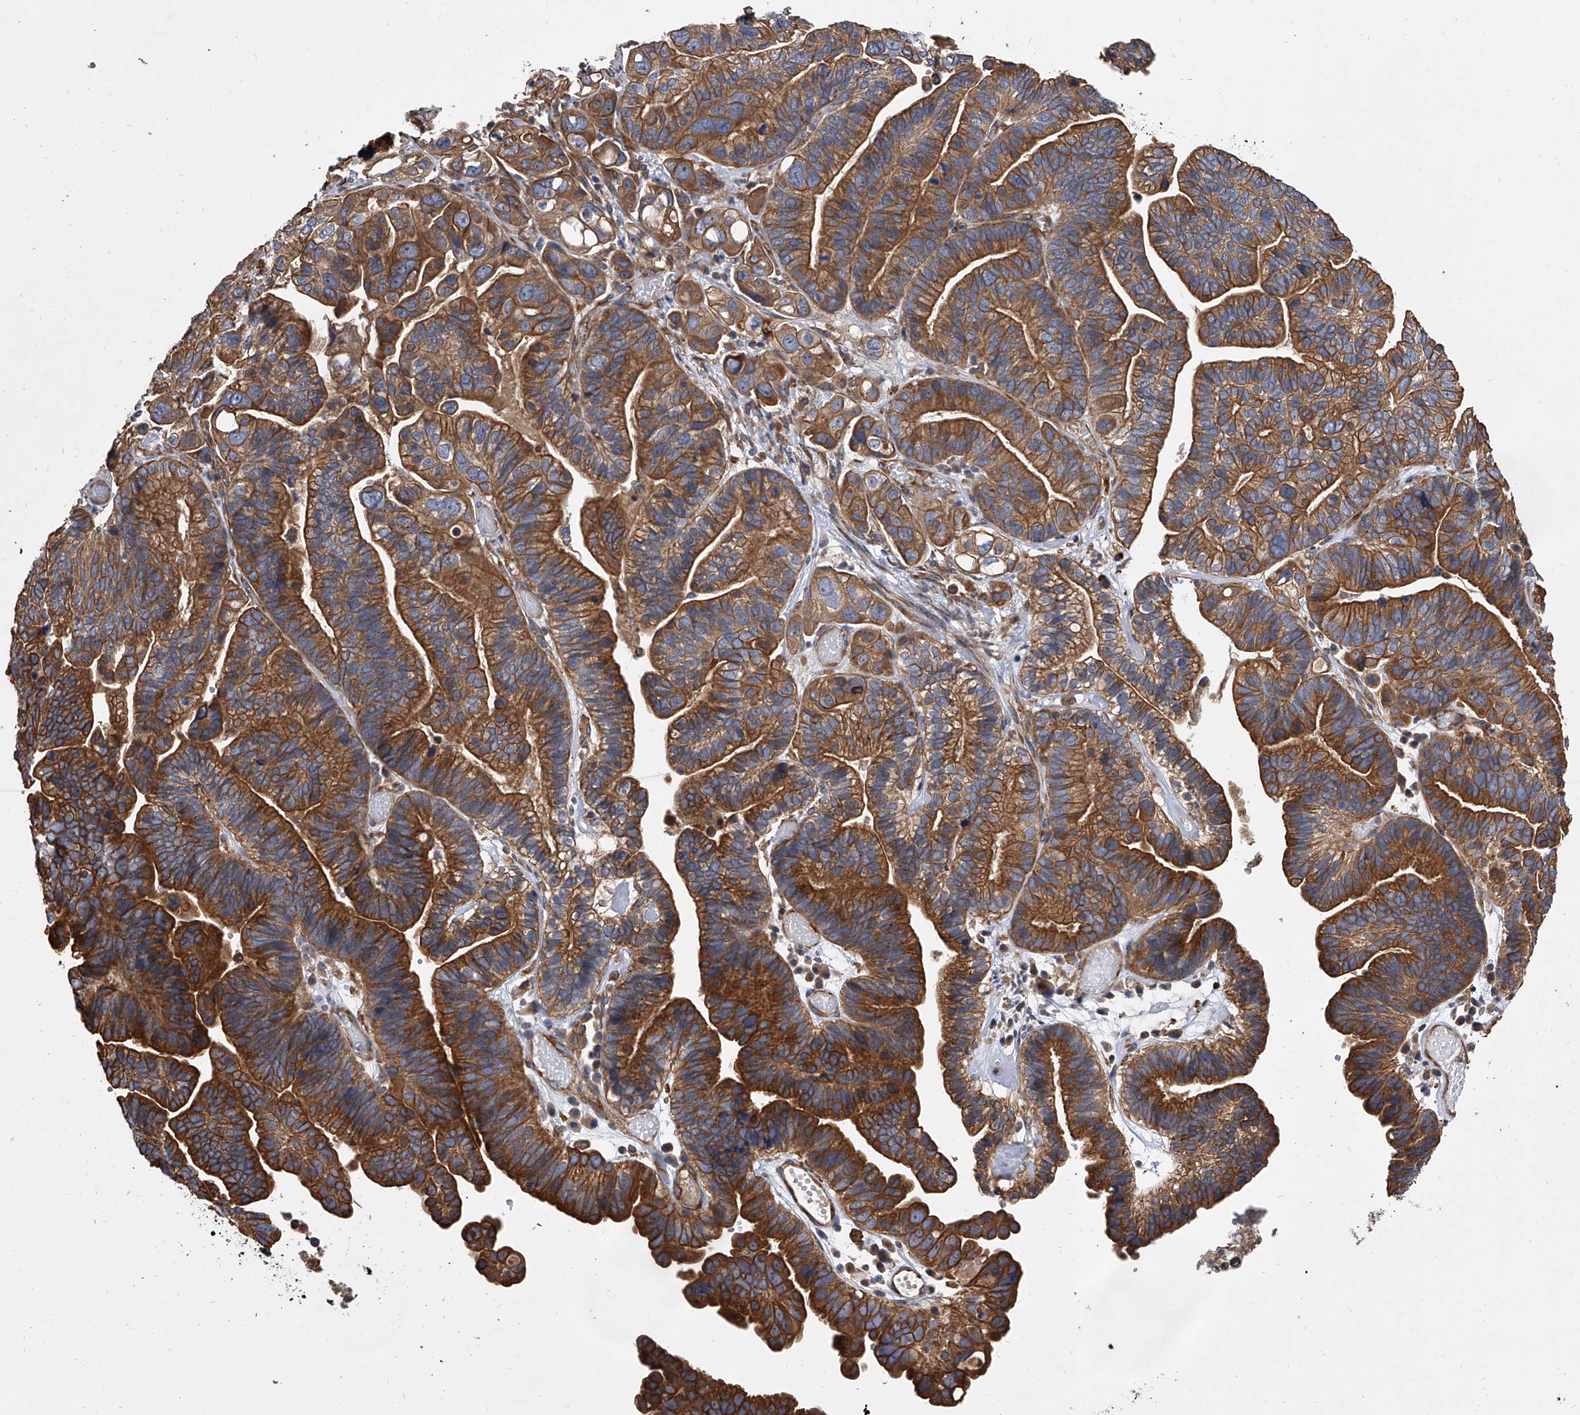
{"staining": {"intensity": "moderate", "quantity": ">75%", "location": "cytoplasmic/membranous"}, "tissue": "ovarian cancer", "cell_type": "Tumor cells", "image_type": "cancer", "snomed": [{"axis": "morphology", "description": "Cystadenocarcinoma, serous, NOS"}, {"axis": "topography", "description": "Ovary"}], "caption": "Immunohistochemical staining of human ovarian cancer reveals medium levels of moderate cytoplasmic/membranous expression in about >75% of tumor cells.", "gene": "EXOC4", "patient": {"sex": "female", "age": 56}}